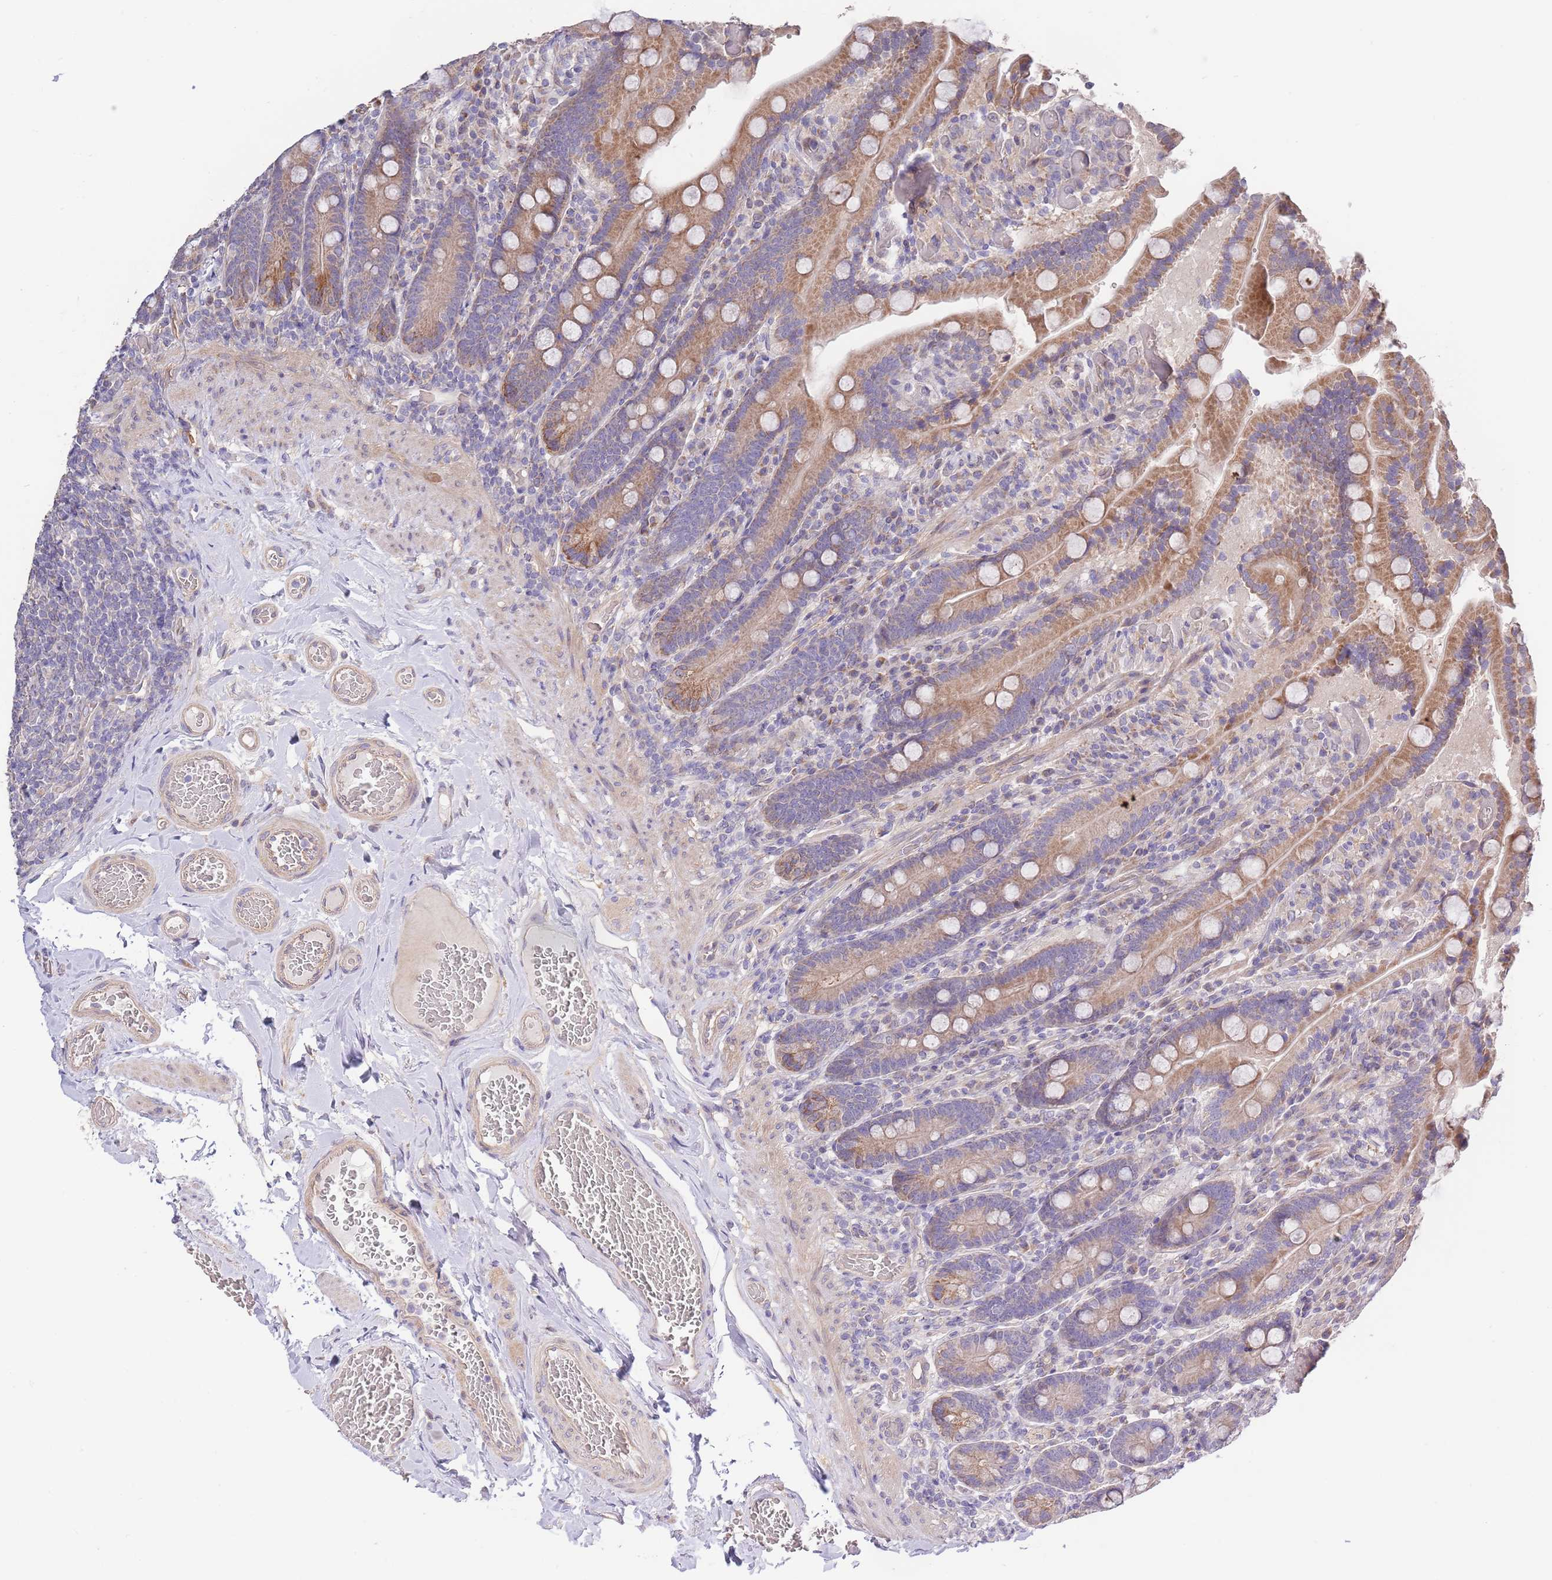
{"staining": {"intensity": "moderate", "quantity": ">75%", "location": "cytoplasmic/membranous"}, "tissue": "duodenum", "cell_type": "Glandular cells", "image_type": "normal", "snomed": [{"axis": "morphology", "description": "Normal tissue, NOS"}, {"axis": "topography", "description": "Duodenum"}], "caption": "Moderate cytoplasmic/membranous staining for a protein is identified in about >75% of glandular cells of normal duodenum using IHC.", "gene": "LIPJ", "patient": {"sex": "female", "age": 62}}